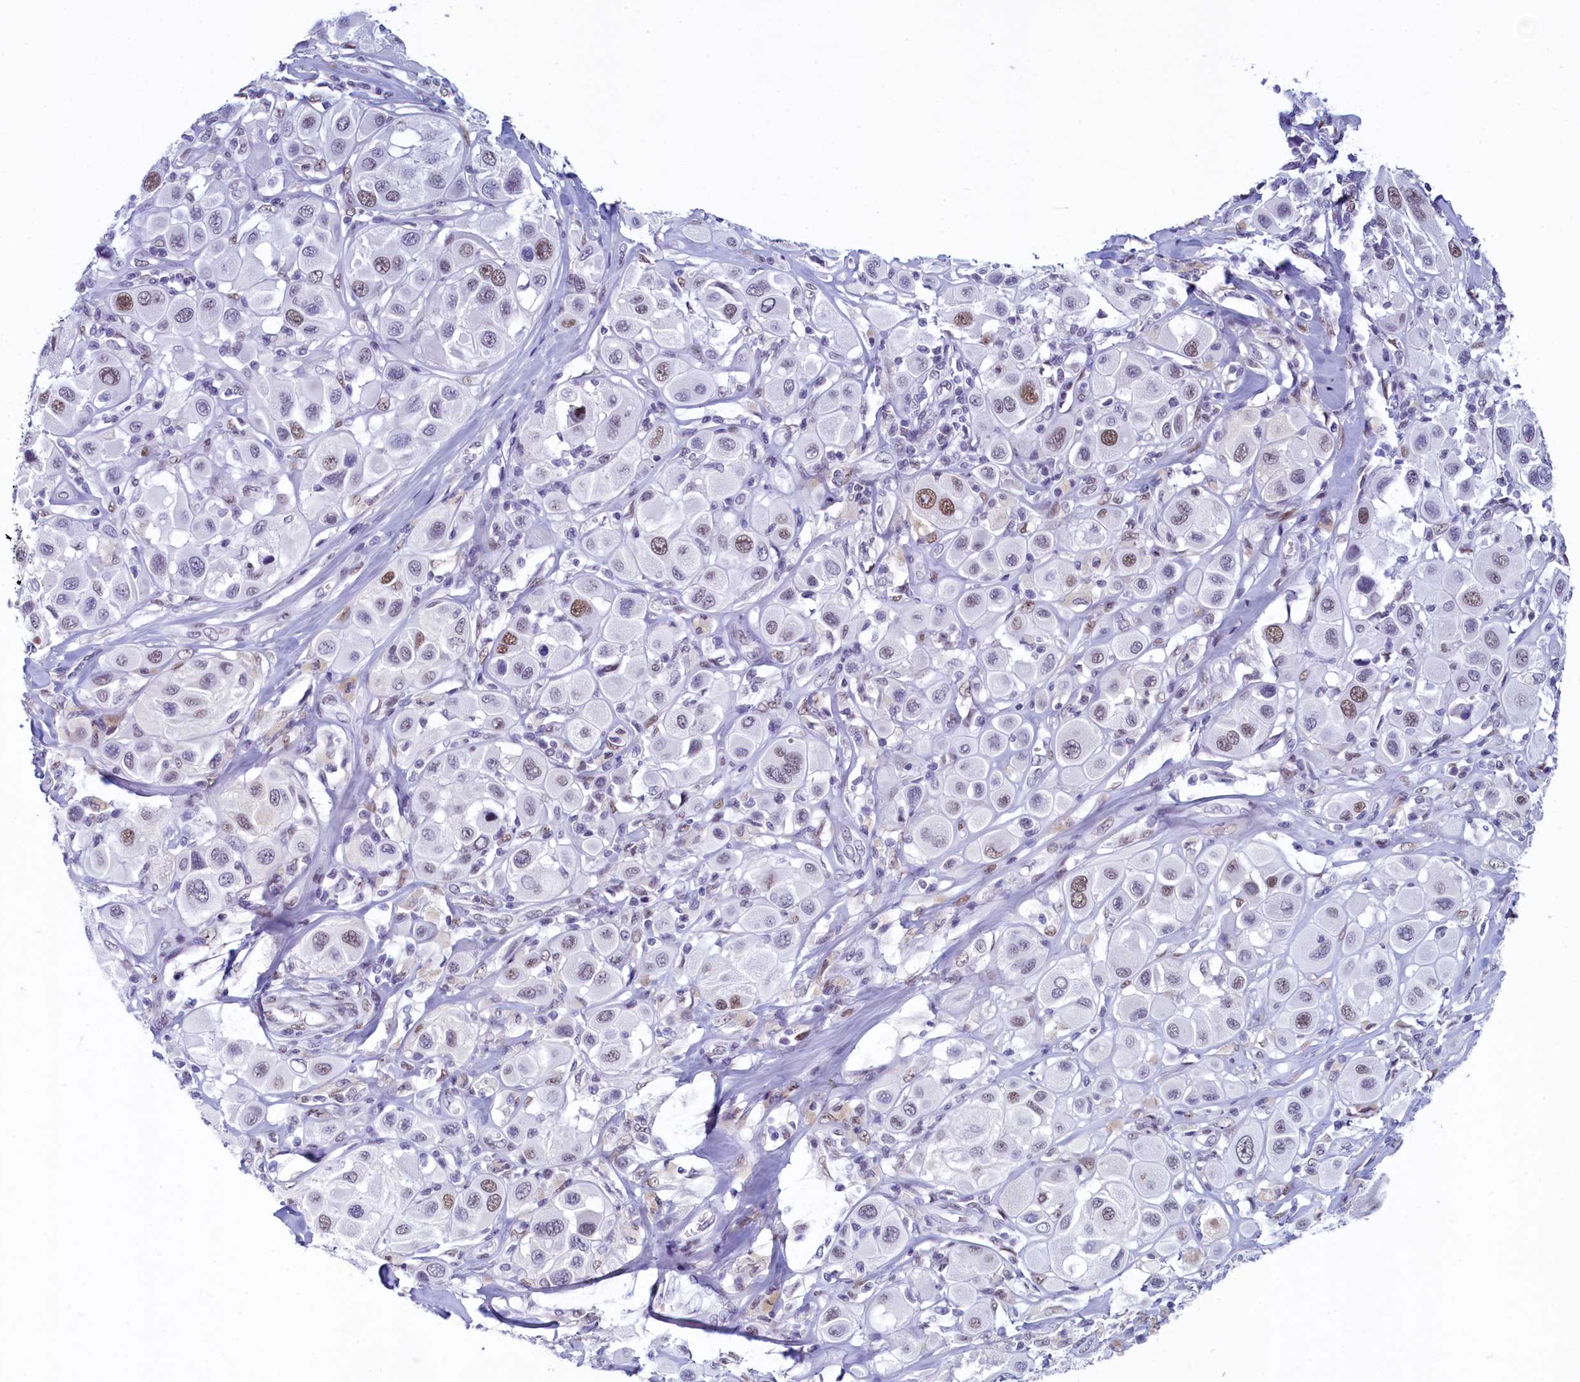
{"staining": {"intensity": "moderate", "quantity": "<25%", "location": "nuclear"}, "tissue": "melanoma", "cell_type": "Tumor cells", "image_type": "cancer", "snomed": [{"axis": "morphology", "description": "Malignant melanoma, Metastatic site"}, {"axis": "topography", "description": "Skin"}], "caption": "Immunohistochemical staining of melanoma shows low levels of moderate nuclear protein staining in approximately <25% of tumor cells.", "gene": "SUGP2", "patient": {"sex": "male", "age": 41}}